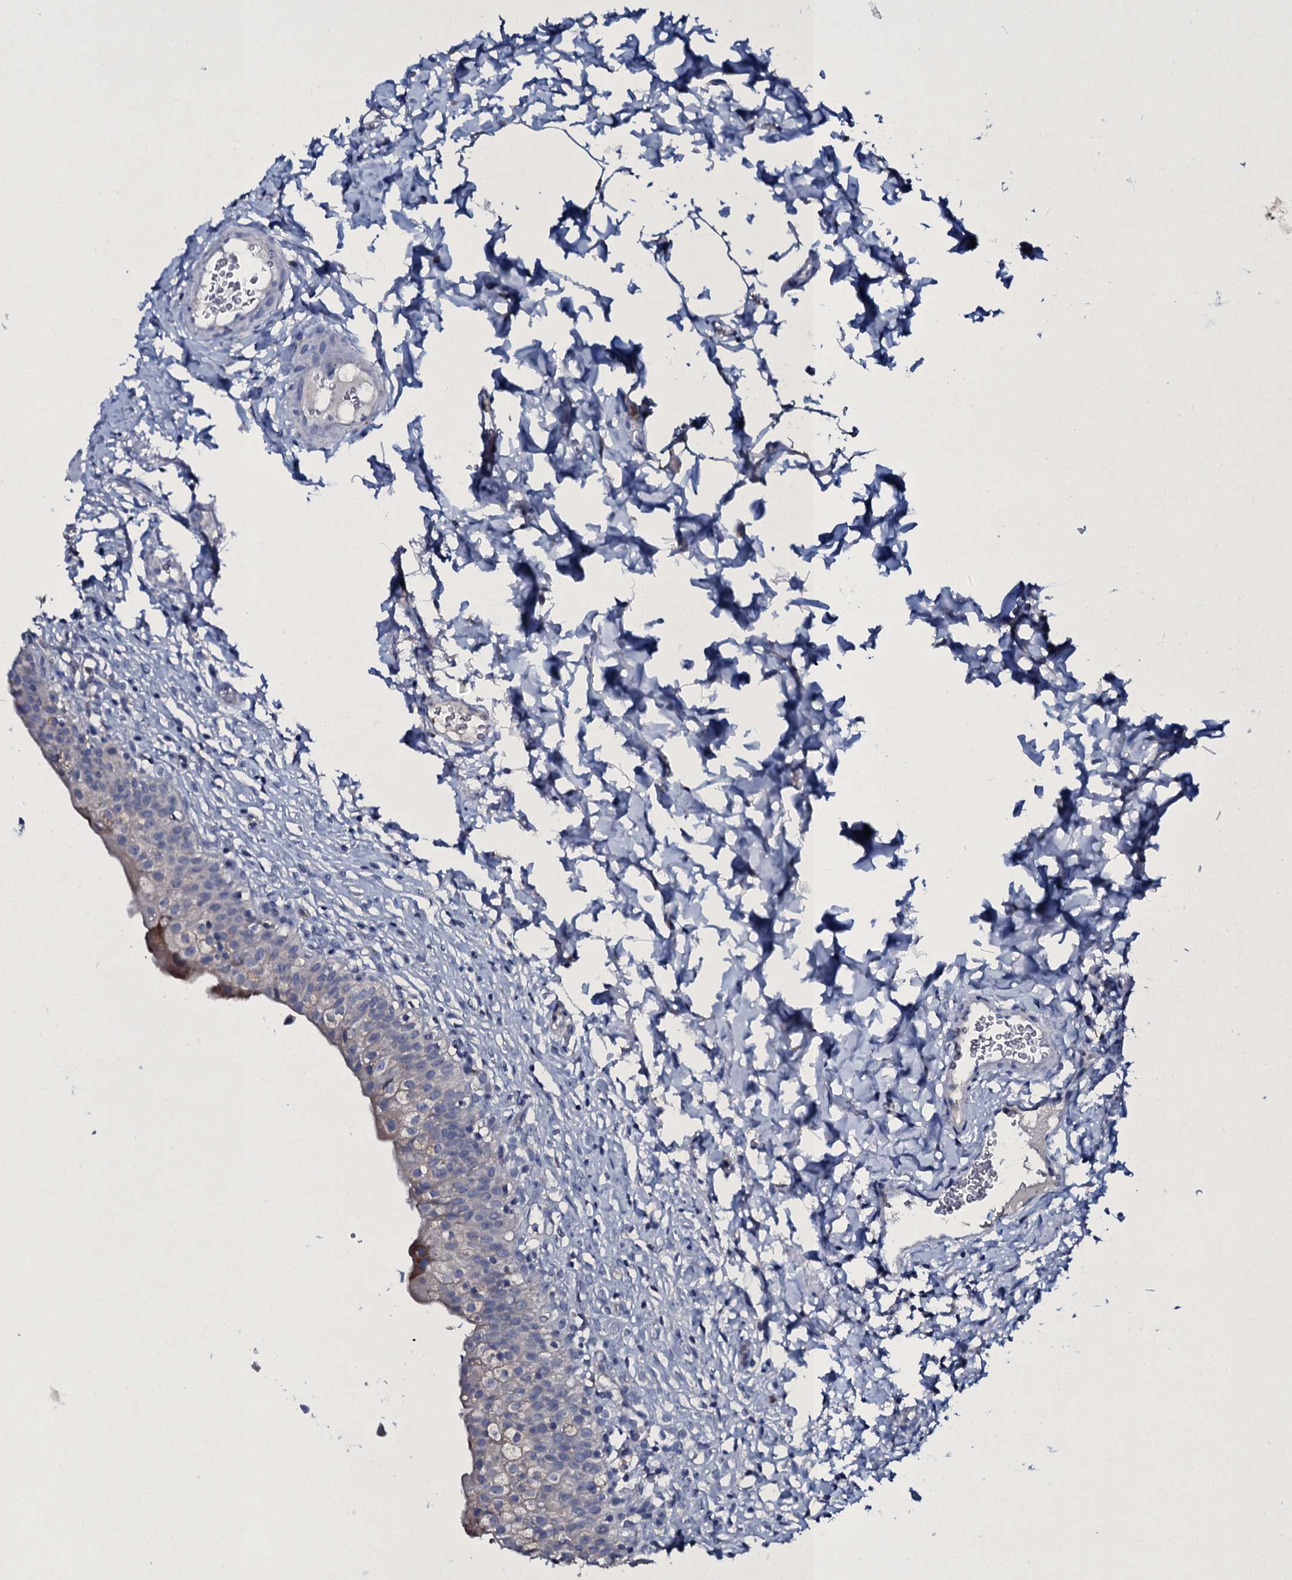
{"staining": {"intensity": "moderate", "quantity": "<25%", "location": "cytoplasmic/membranous"}, "tissue": "urinary bladder", "cell_type": "Urothelial cells", "image_type": "normal", "snomed": [{"axis": "morphology", "description": "Normal tissue, NOS"}, {"axis": "topography", "description": "Urinary bladder"}], "caption": "Immunohistochemistry (DAB) staining of normal urinary bladder shows moderate cytoplasmic/membranous protein staining in approximately <25% of urothelial cells. The staining was performed using DAB to visualize the protein expression in brown, while the nuclei were stained in blue with hematoxylin (Magnification: 20x).", "gene": "TPGS2", "patient": {"sex": "male", "age": 55}}